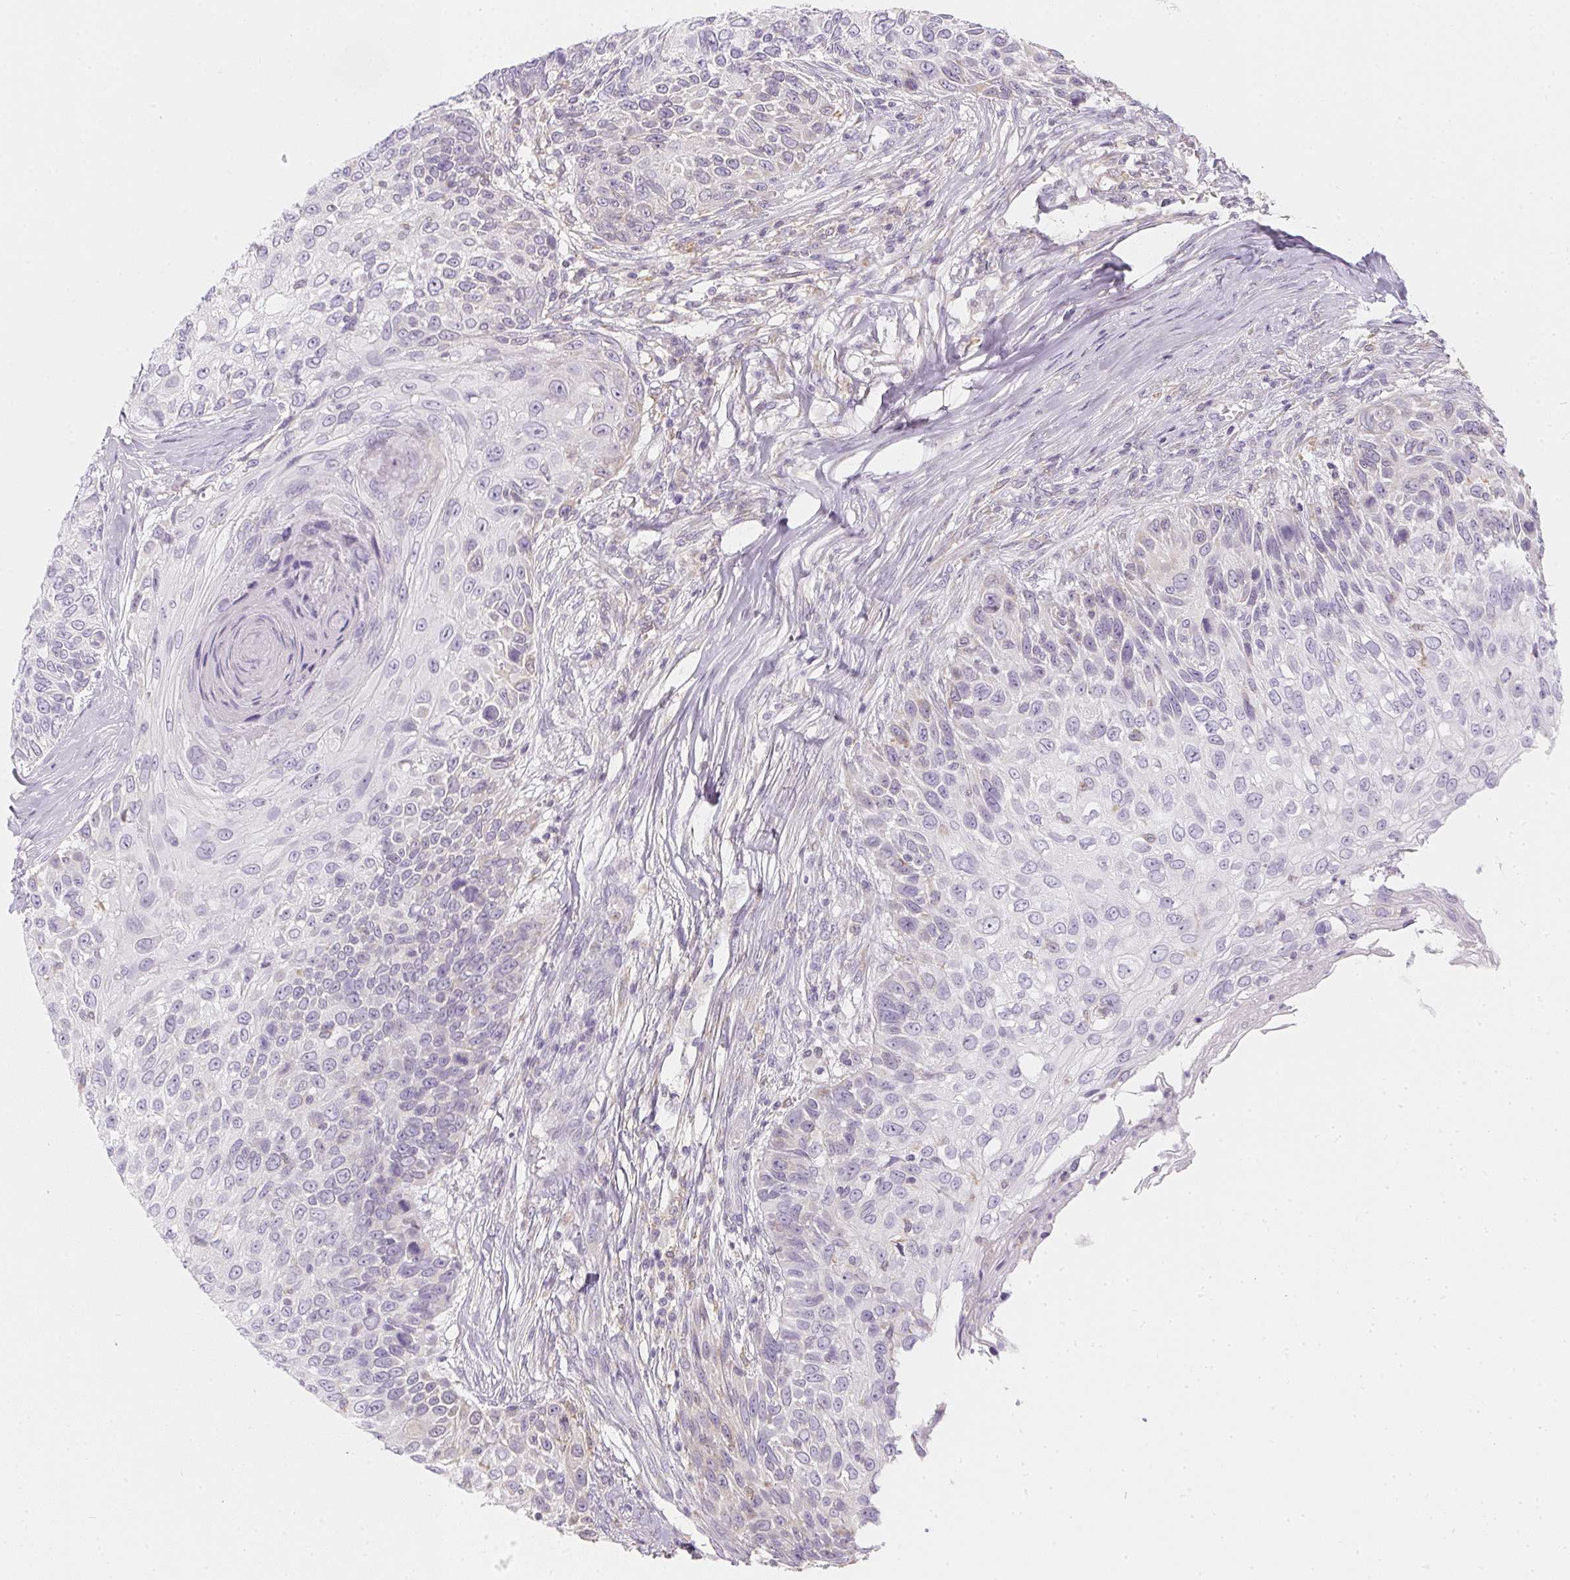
{"staining": {"intensity": "negative", "quantity": "none", "location": "none"}, "tissue": "skin cancer", "cell_type": "Tumor cells", "image_type": "cancer", "snomed": [{"axis": "morphology", "description": "Squamous cell carcinoma, NOS"}, {"axis": "topography", "description": "Skin"}], "caption": "There is no significant expression in tumor cells of skin cancer (squamous cell carcinoma).", "gene": "SOAT1", "patient": {"sex": "male", "age": 92}}